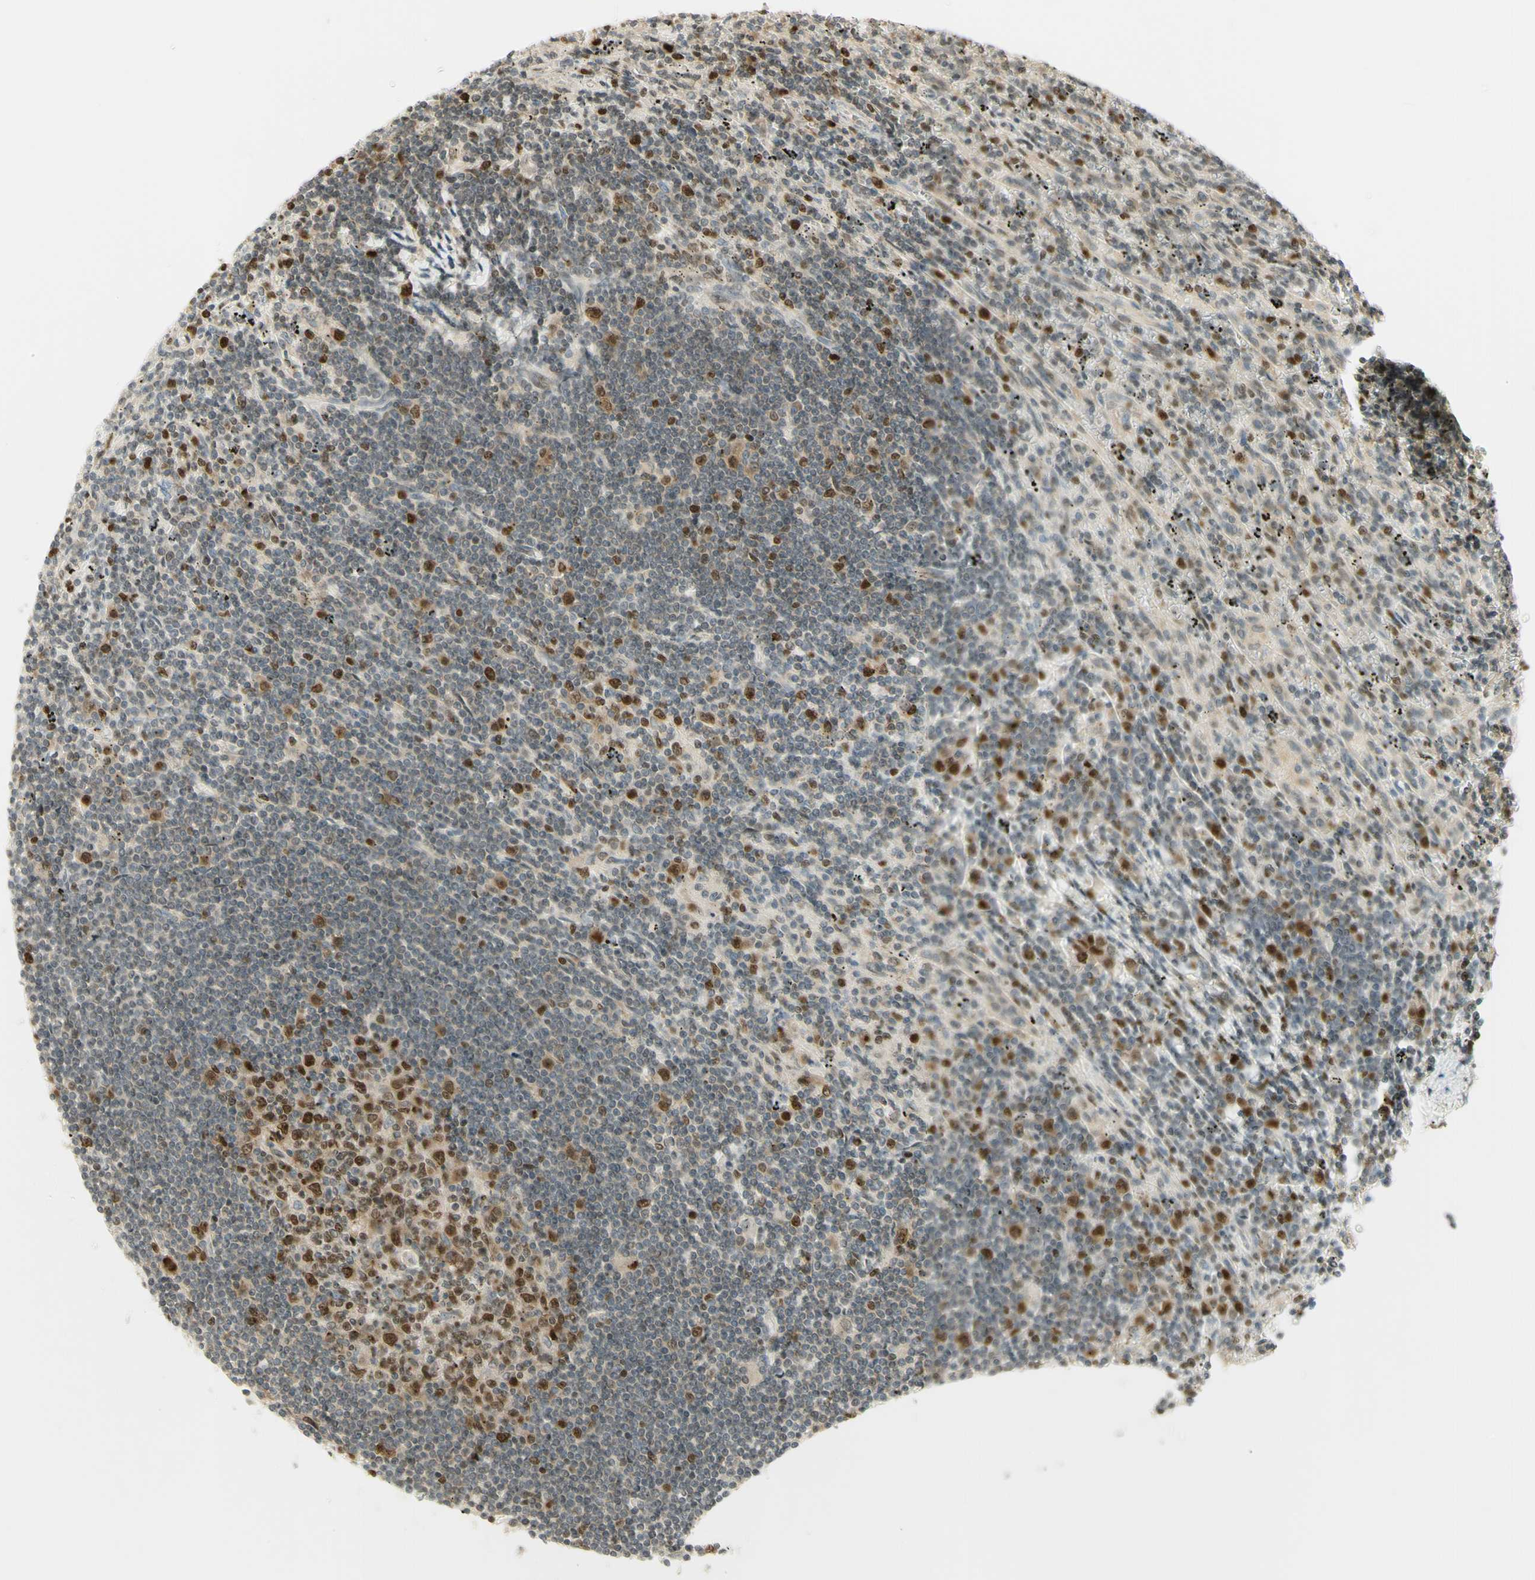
{"staining": {"intensity": "strong", "quantity": "<25%", "location": "cytoplasmic/membranous,nuclear"}, "tissue": "lymphoma", "cell_type": "Tumor cells", "image_type": "cancer", "snomed": [{"axis": "morphology", "description": "Malignant lymphoma, non-Hodgkin's type, Low grade"}, {"axis": "topography", "description": "Spleen"}], "caption": "Human lymphoma stained with a protein marker exhibits strong staining in tumor cells.", "gene": "KIF11", "patient": {"sex": "male", "age": 76}}